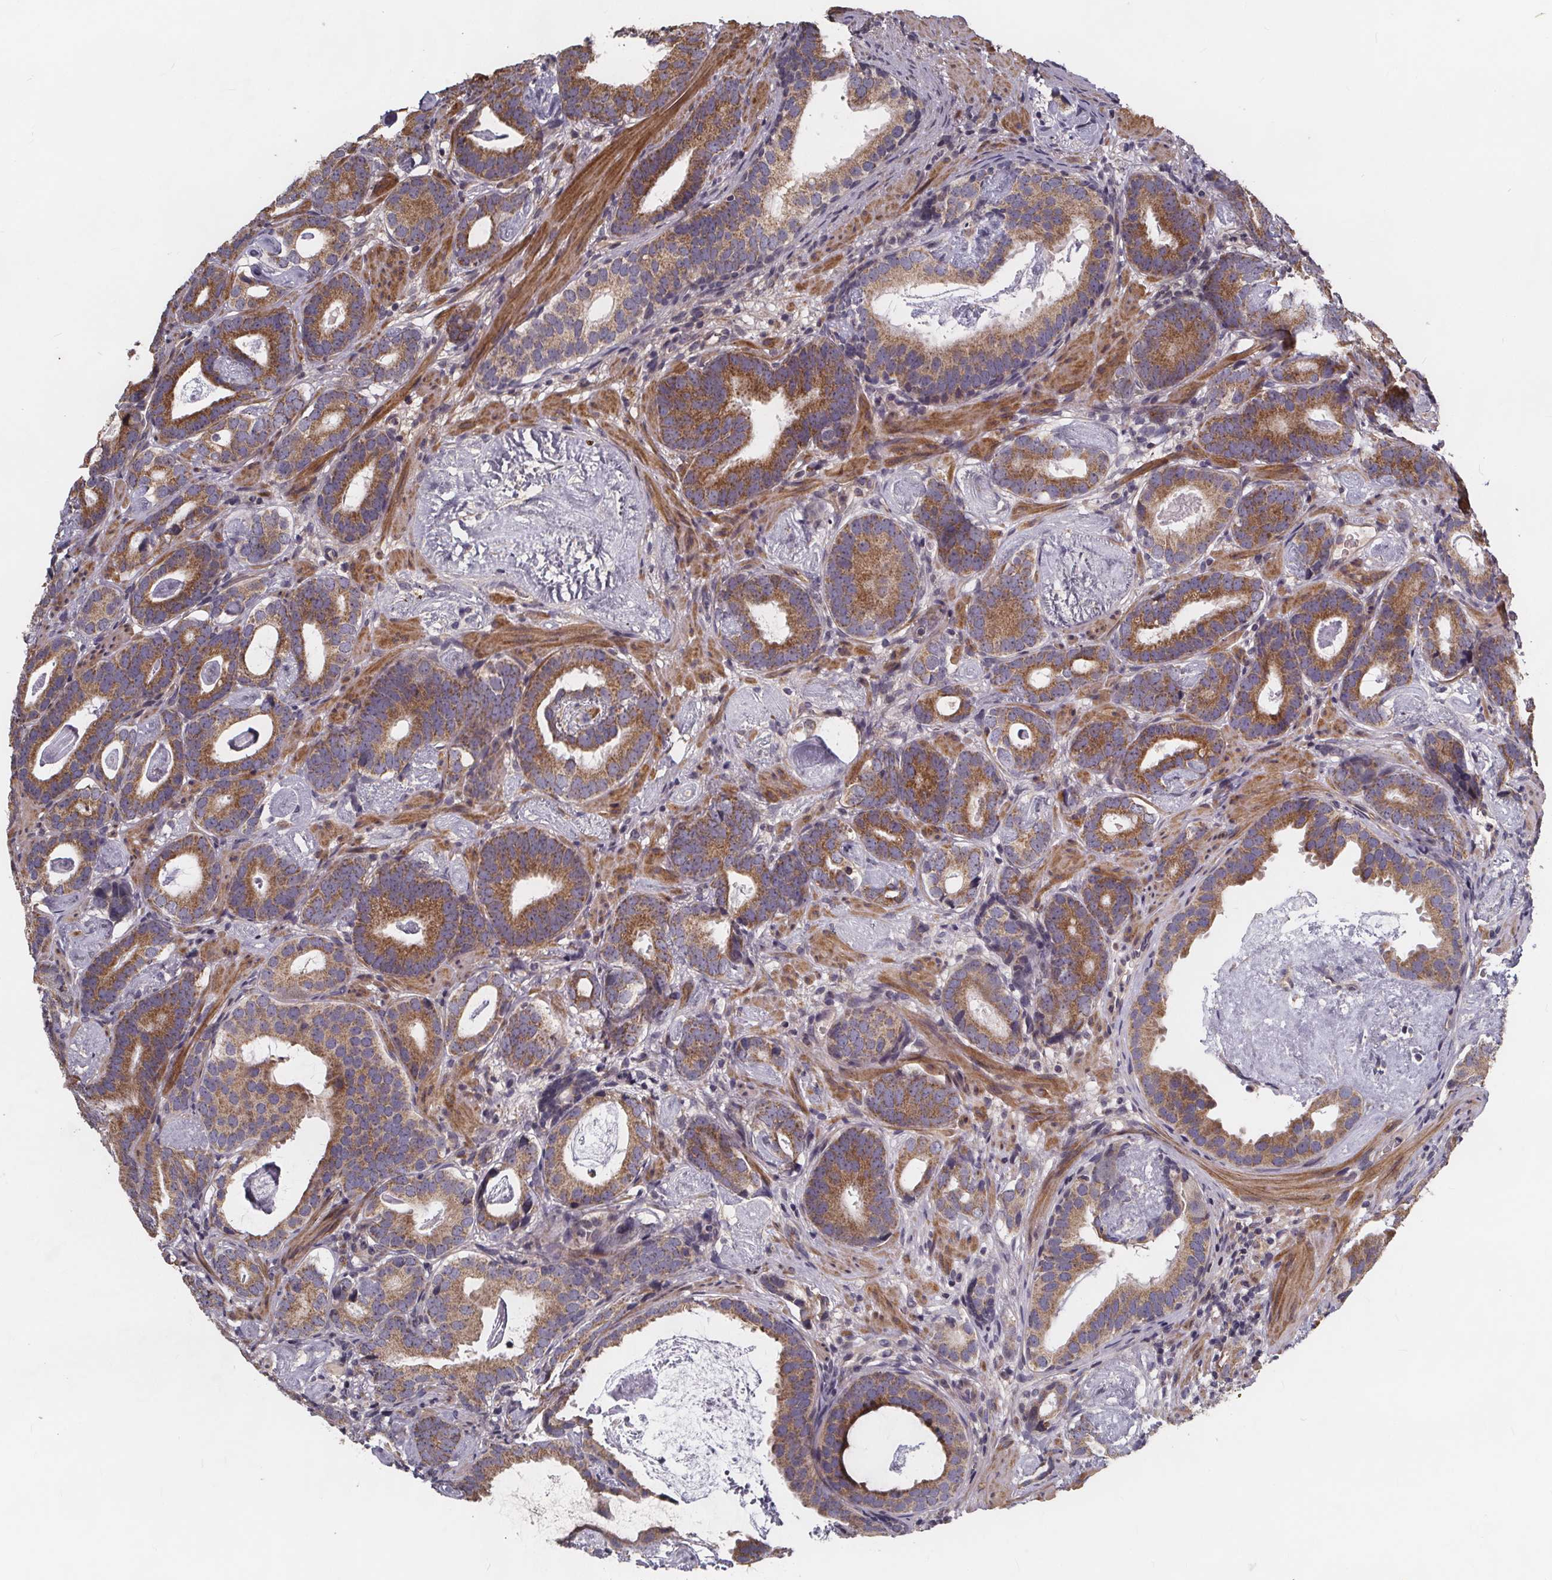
{"staining": {"intensity": "moderate", "quantity": ">75%", "location": "cytoplasmic/membranous"}, "tissue": "prostate cancer", "cell_type": "Tumor cells", "image_type": "cancer", "snomed": [{"axis": "morphology", "description": "Adenocarcinoma, Low grade"}, {"axis": "topography", "description": "Prostate and seminal vesicle, NOS"}], "caption": "High-power microscopy captured an immunohistochemistry histopathology image of prostate adenocarcinoma (low-grade), revealing moderate cytoplasmic/membranous staining in about >75% of tumor cells.", "gene": "YME1L1", "patient": {"sex": "male", "age": 71}}